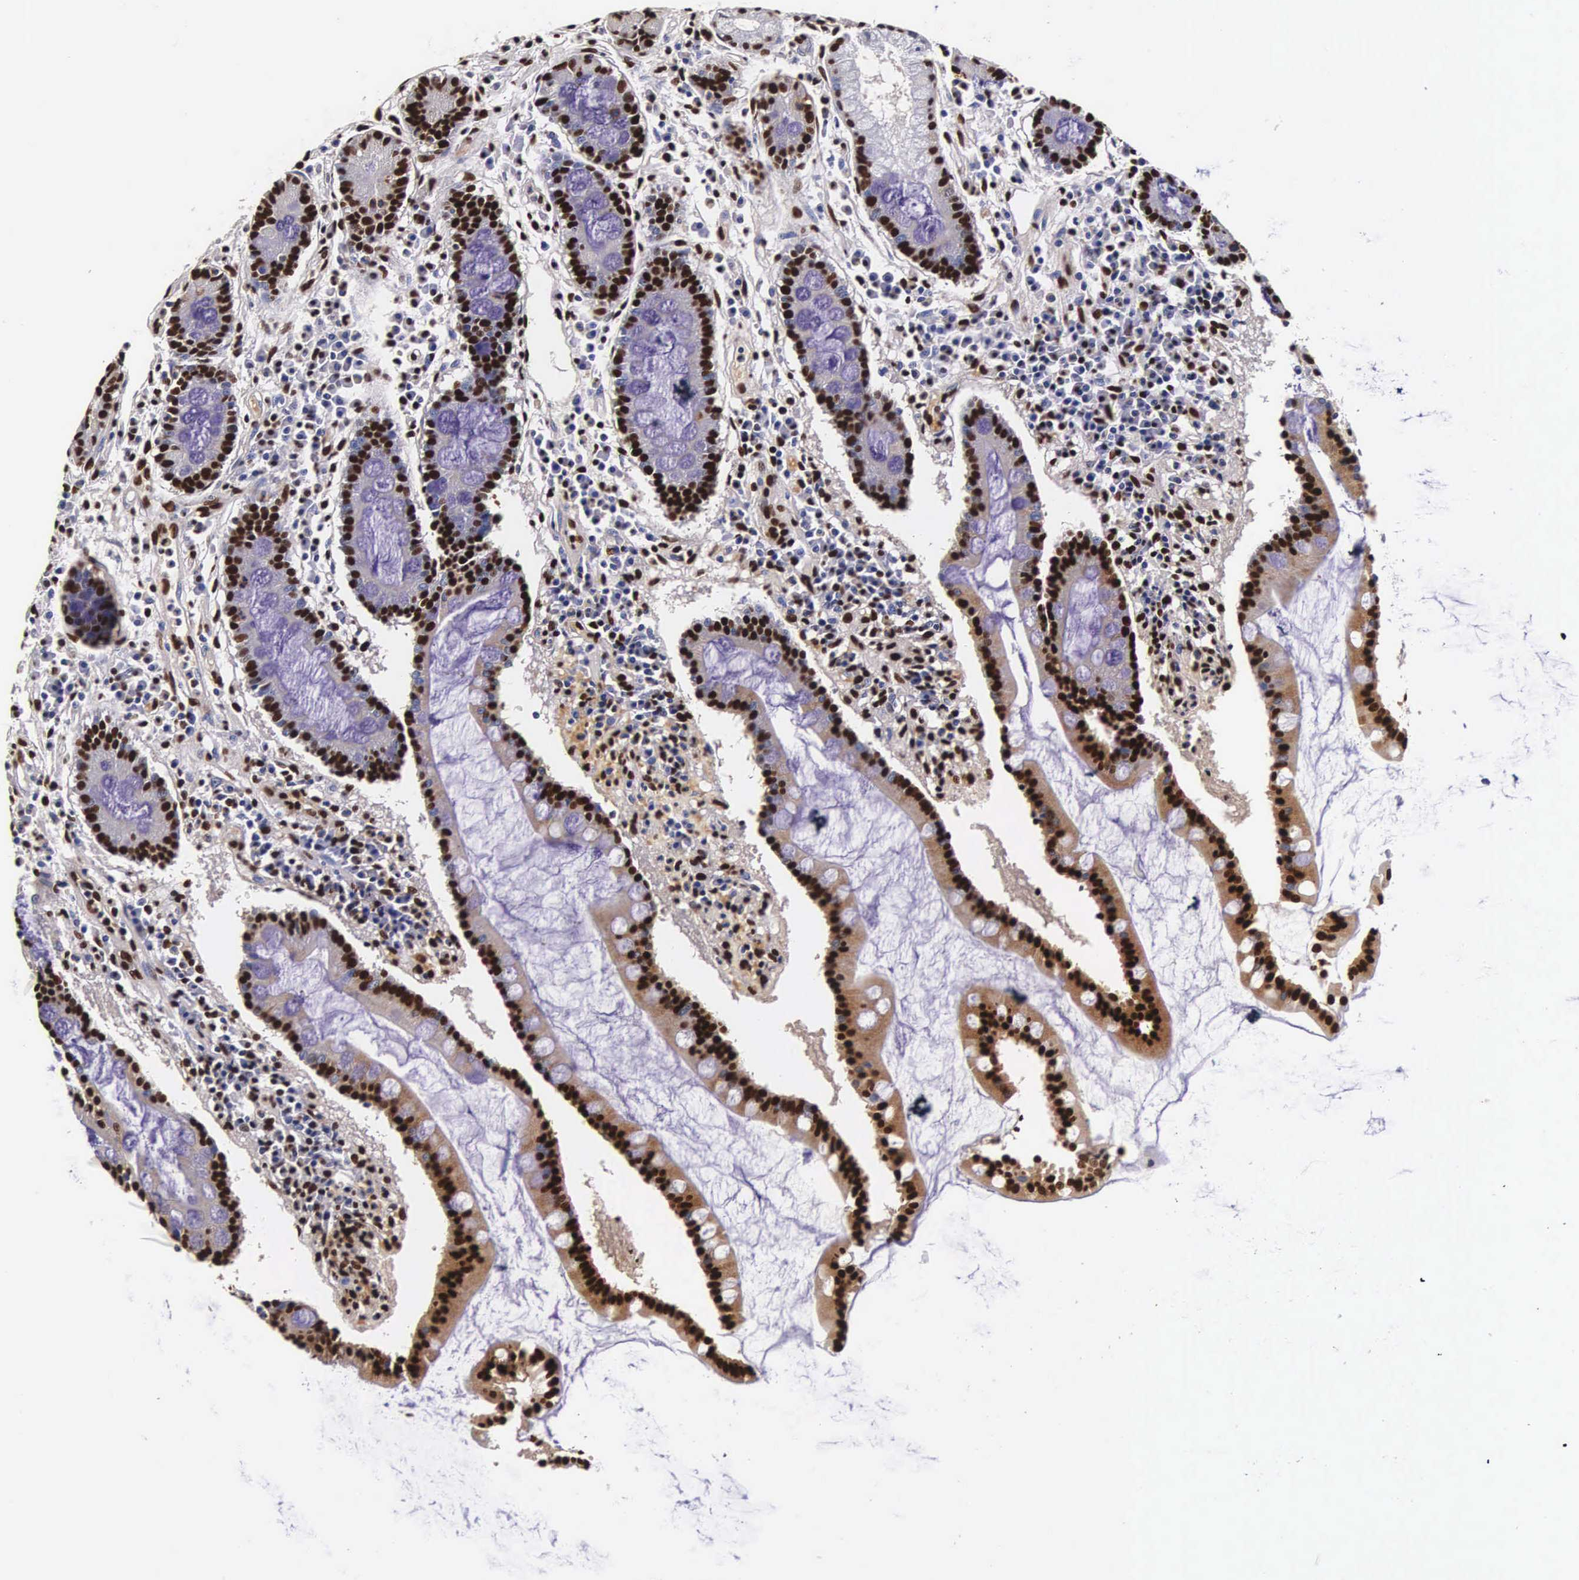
{"staining": {"intensity": "strong", "quantity": ">75%", "location": "nuclear"}, "tissue": "duodenum", "cell_type": "Glandular cells", "image_type": "normal", "snomed": [{"axis": "morphology", "description": "Normal tissue, NOS"}, {"axis": "topography", "description": "Duodenum"}], "caption": "Immunohistochemistry (IHC) histopathology image of normal duodenum: duodenum stained using IHC shows high levels of strong protein expression localized specifically in the nuclear of glandular cells, appearing as a nuclear brown color.", "gene": "BCL2L2", "patient": {"sex": "male", "age": 73}}